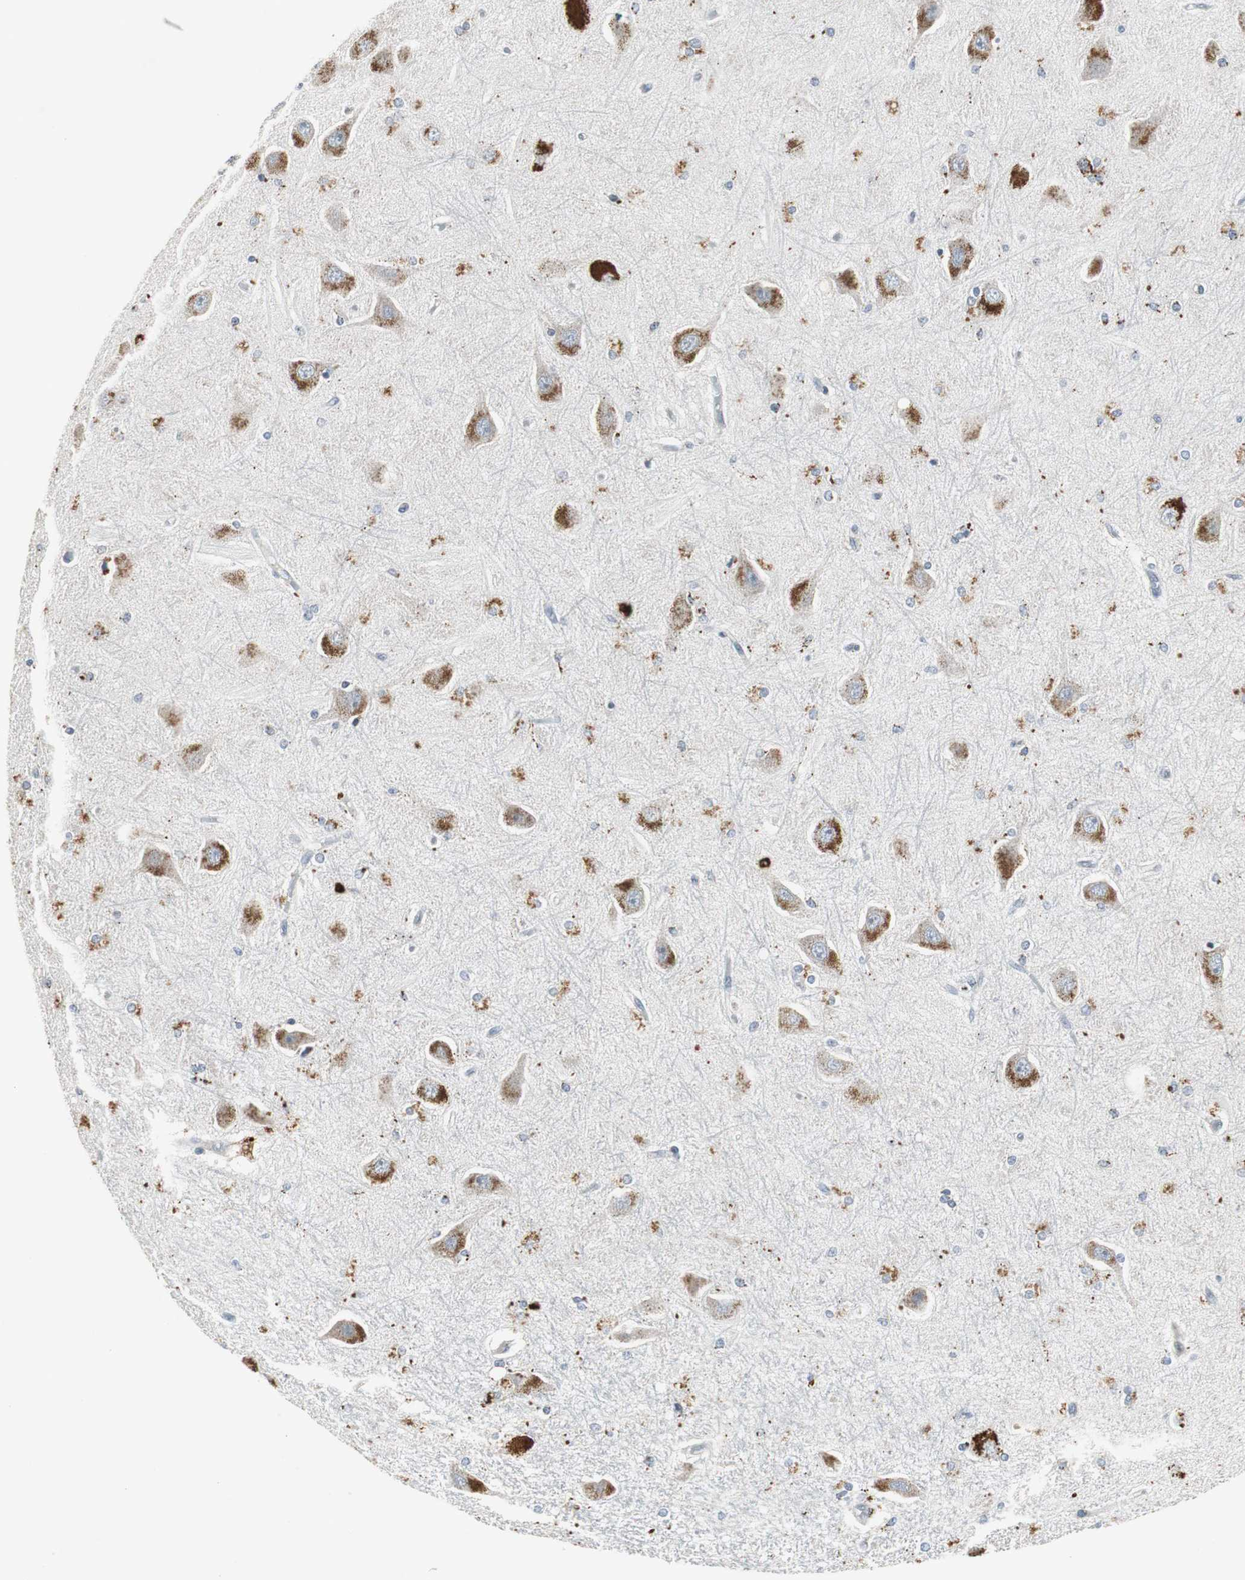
{"staining": {"intensity": "moderate", "quantity": "25%-75%", "location": "cytoplasmic/membranous"}, "tissue": "hippocampus", "cell_type": "Glial cells", "image_type": "normal", "snomed": [{"axis": "morphology", "description": "Normal tissue, NOS"}, {"axis": "topography", "description": "Hippocampus"}], "caption": "Glial cells display medium levels of moderate cytoplasmic/membranous expression in approximately 25%-75% of cells in benign hippocampus. Immunohistochemistry stains the protein of interest in brown and the nuclei are stained blue.", "gene": "NLGN1", "patient": {"sex": "female", "age": 54}}